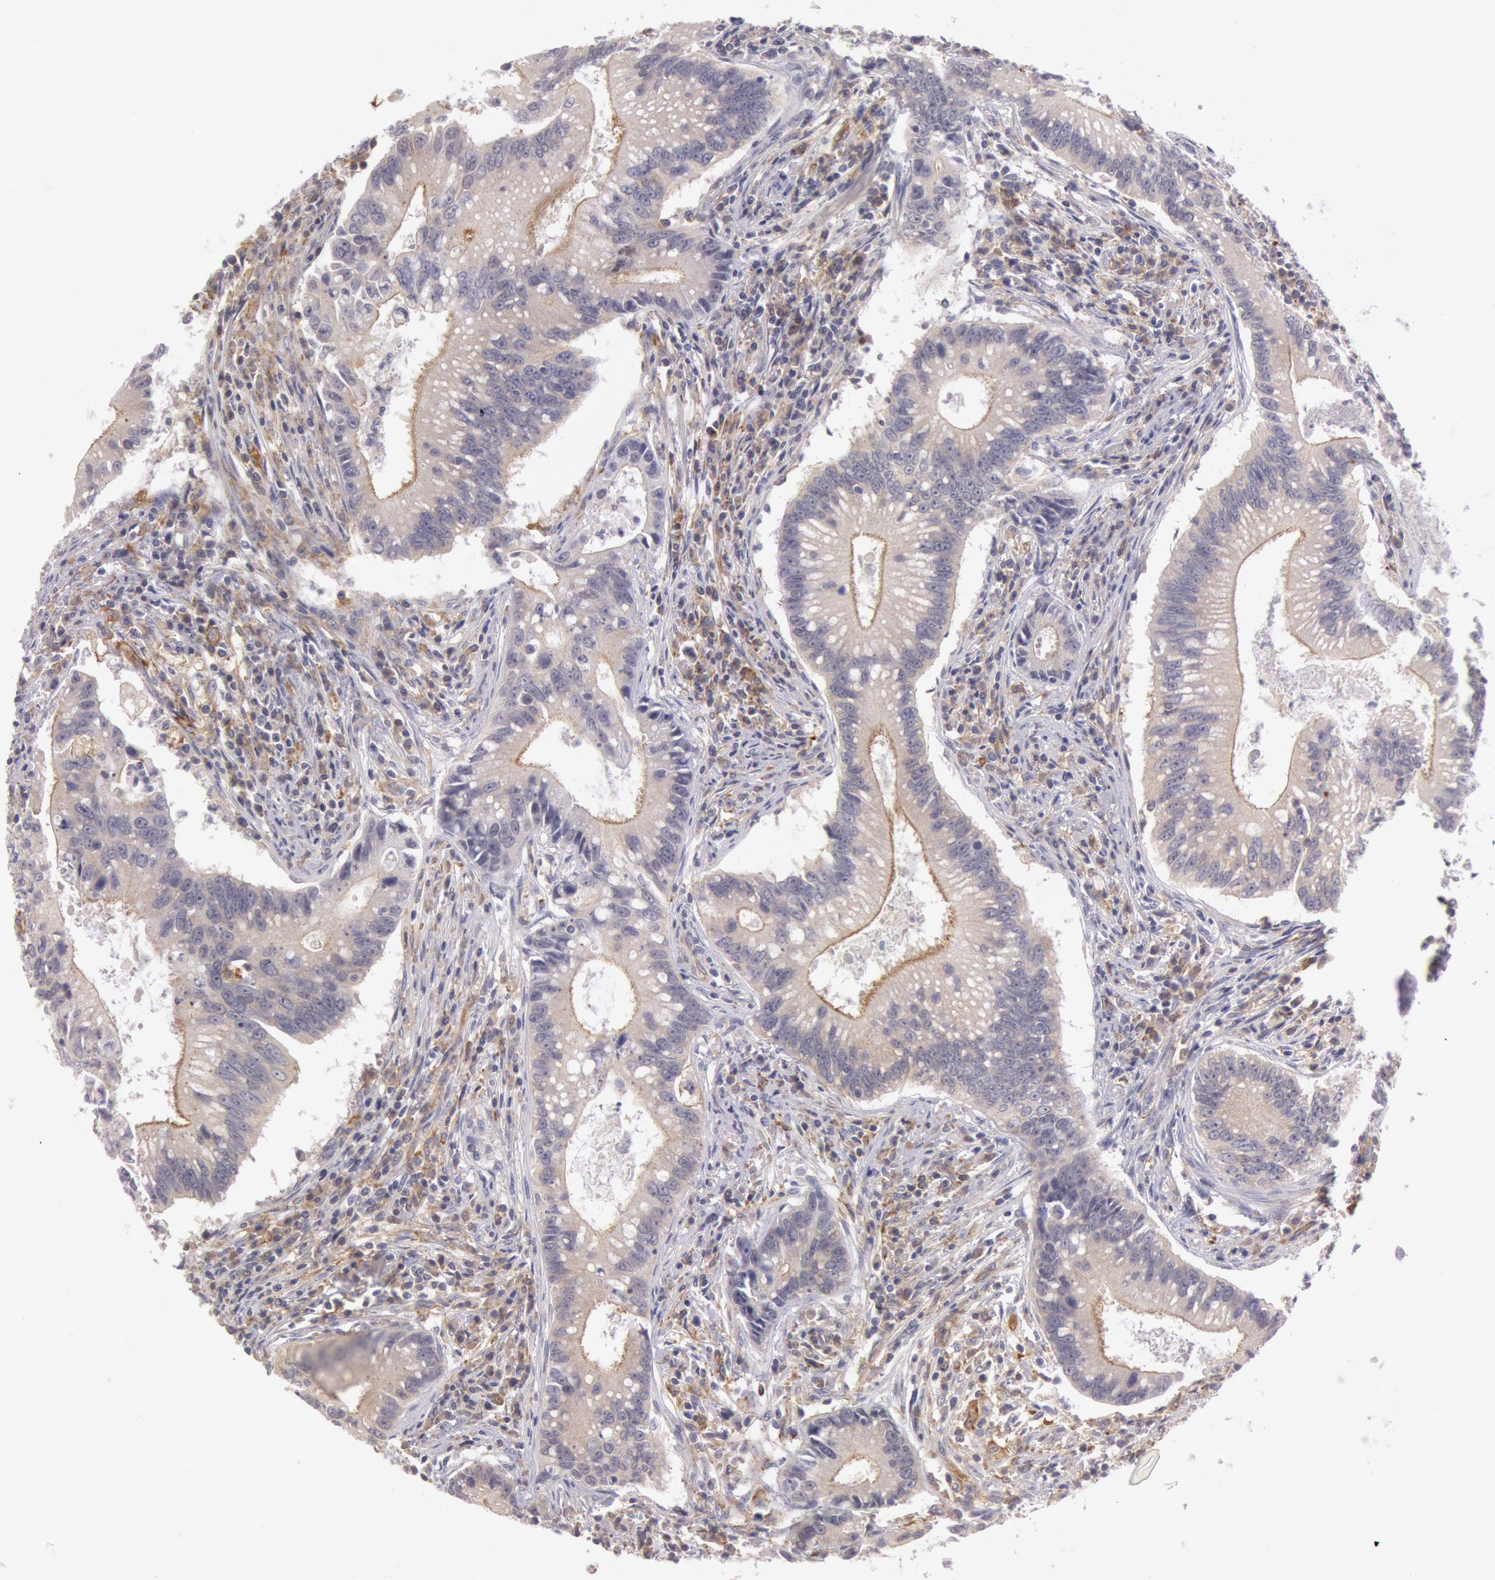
{"staining": {"intensity": "weak", "quantity": "25%-75%", "location": "cytoplasmic/membranous"}, "tissue": "colorectal cancer", "cell_type": "Tumor cells", "image_type": "cancer", "snomed": [{"axis": "morphology", "description": "Adenocarcinoma, NOS"}, {"axis": "topography", "description": "Rectum"}], "caption": "Human adenocarcinoma (colorectal) stained with a brown dye exhibits weak cytoplasmic/membranous positive expression in about 25%-75% of tumor cells.", "gene": "MYO5A", "patient": {"sex": "female", "age": 81}}